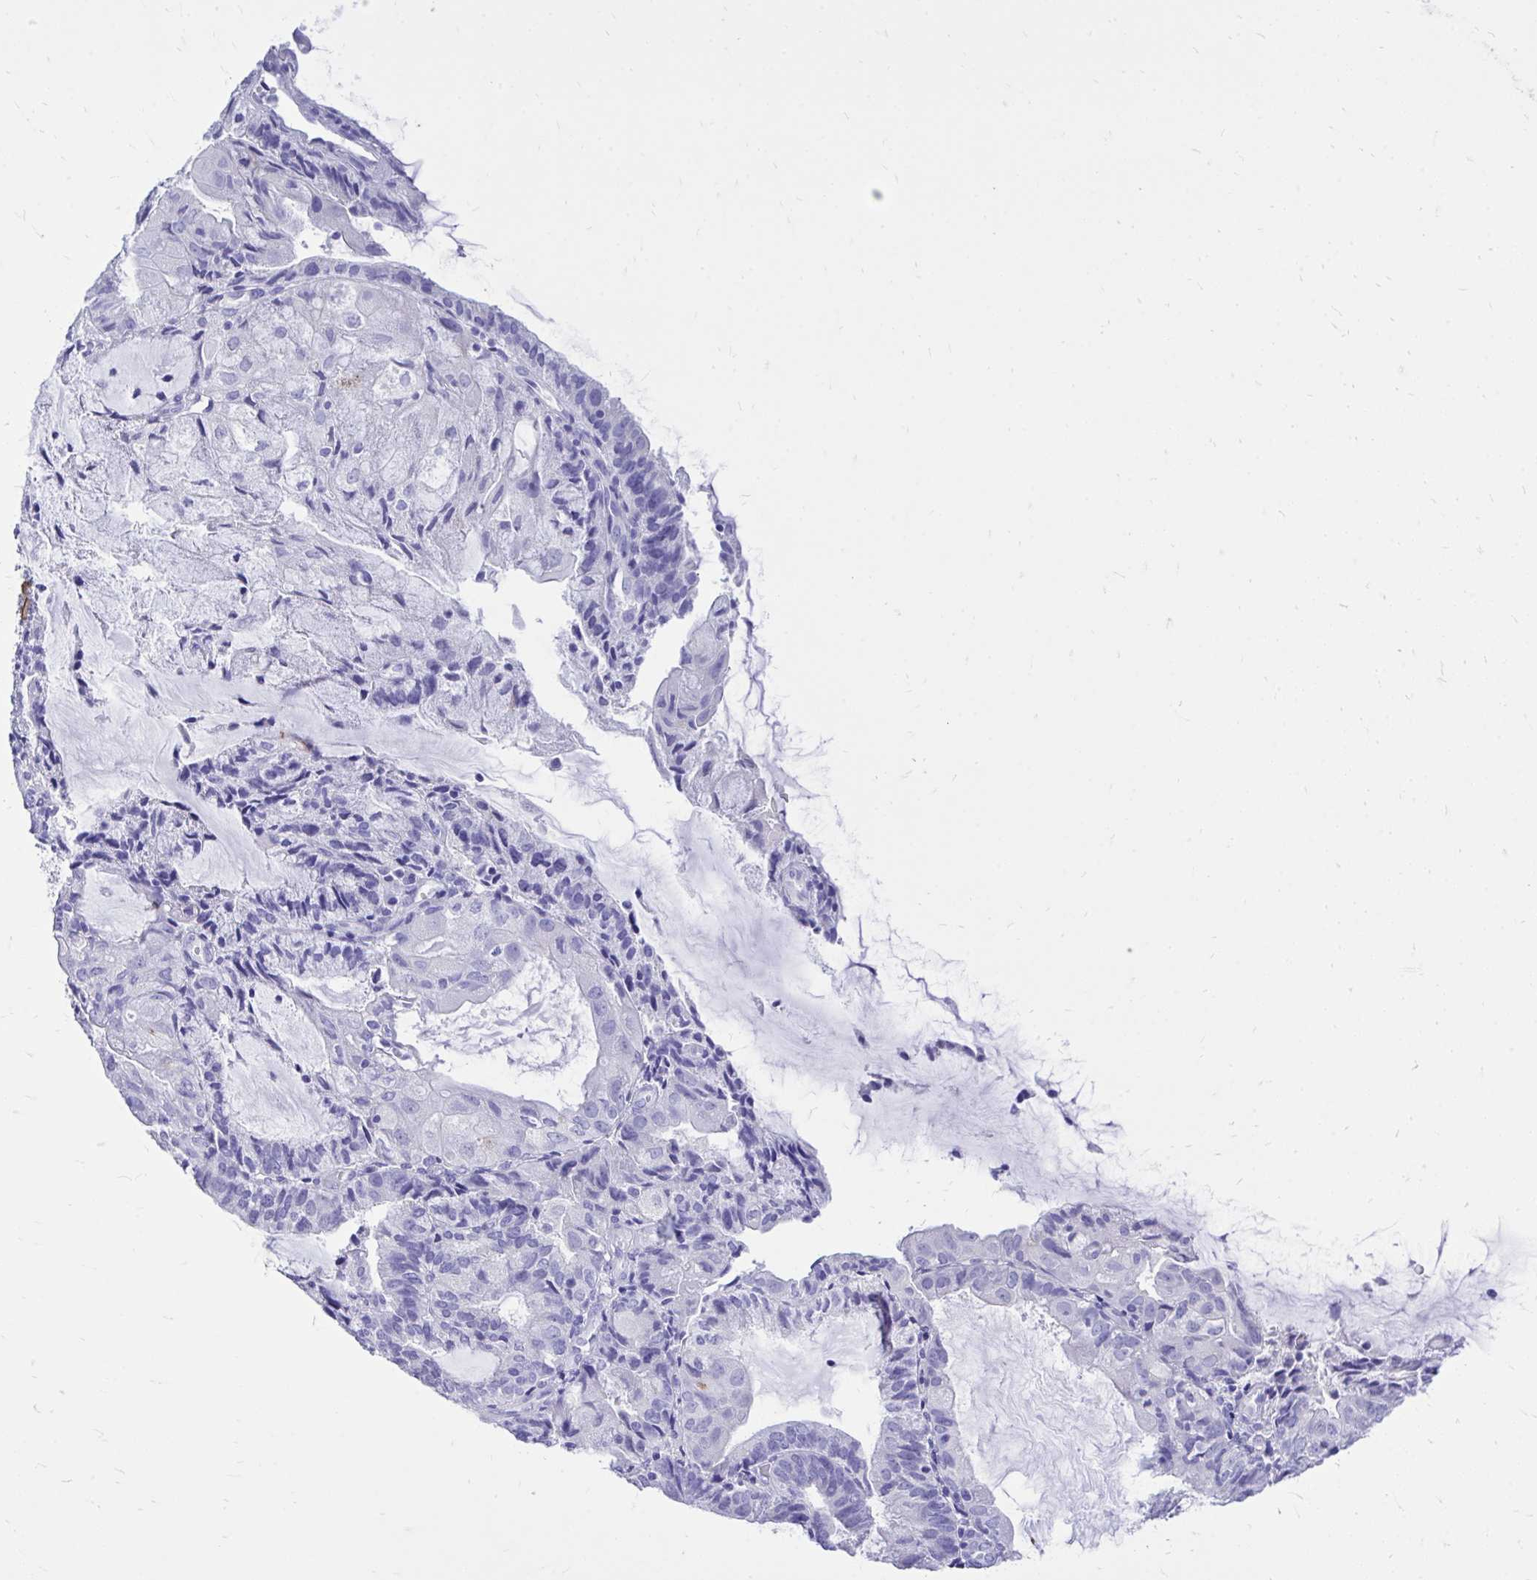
{"staining": {"intensity": "negative", "quantity": "none", "location": "none"}, "tissue": "endometrial cancer", "cell_type": "Tumor cells", "image_type": "cancer", "snomed": [{"axis": "morphology", "description": "Adenocarcinoma, NOS"}, {"axis": "topography", "description": "Endometrium"}], "caption": "Tumor cells show no significant expression in endometrial cancer (adenocarcinoma). (Stains: DAB IHC with hematoxylin counter stain, Microscopy: brightfield microscopy at high magnification).", "gene": "MON1A", "patient": {"sex": "female", "age": 81}}